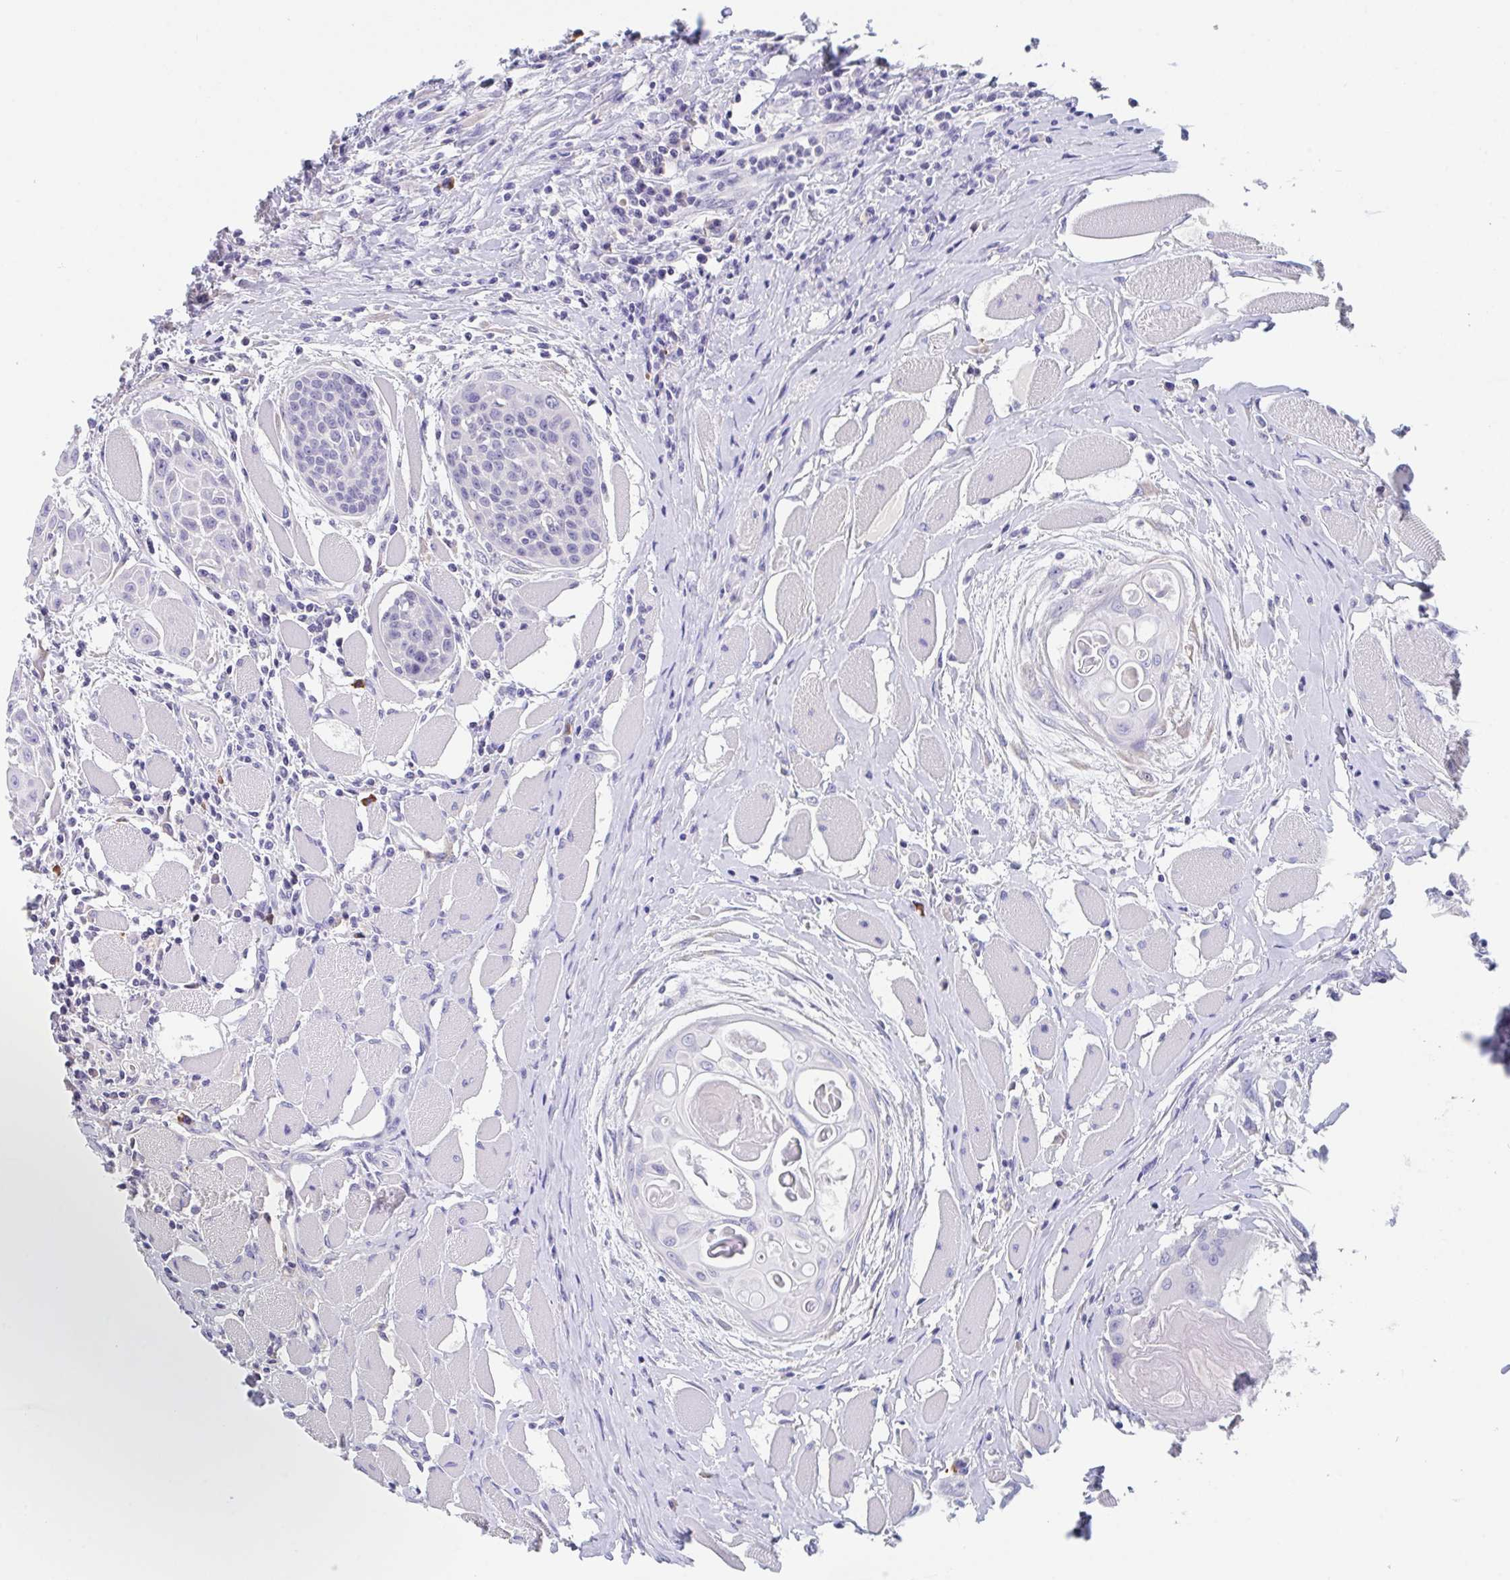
{"staining": {"intensity": "negative", "quantity": "none", "location": "none"}, "tissue": "head and neck cancer", "cell_type": "Tumor cells", "image_type": "cancer", "snomed": [{"axis": "morphology", "description": "Squamous cell carcinoma, NOS"}, {"axis": "topography", "description": "Head-Neck"}], "caption": "Immunohistochemistry (IHC) micrograph of neoplastic tissue: human squamous cell carcinoma (head and neck) stained with DAB shows no significant protein expression in tumor cells.", "gene": "LRRC58", "patient": {"sex": "female", "age": 73}}